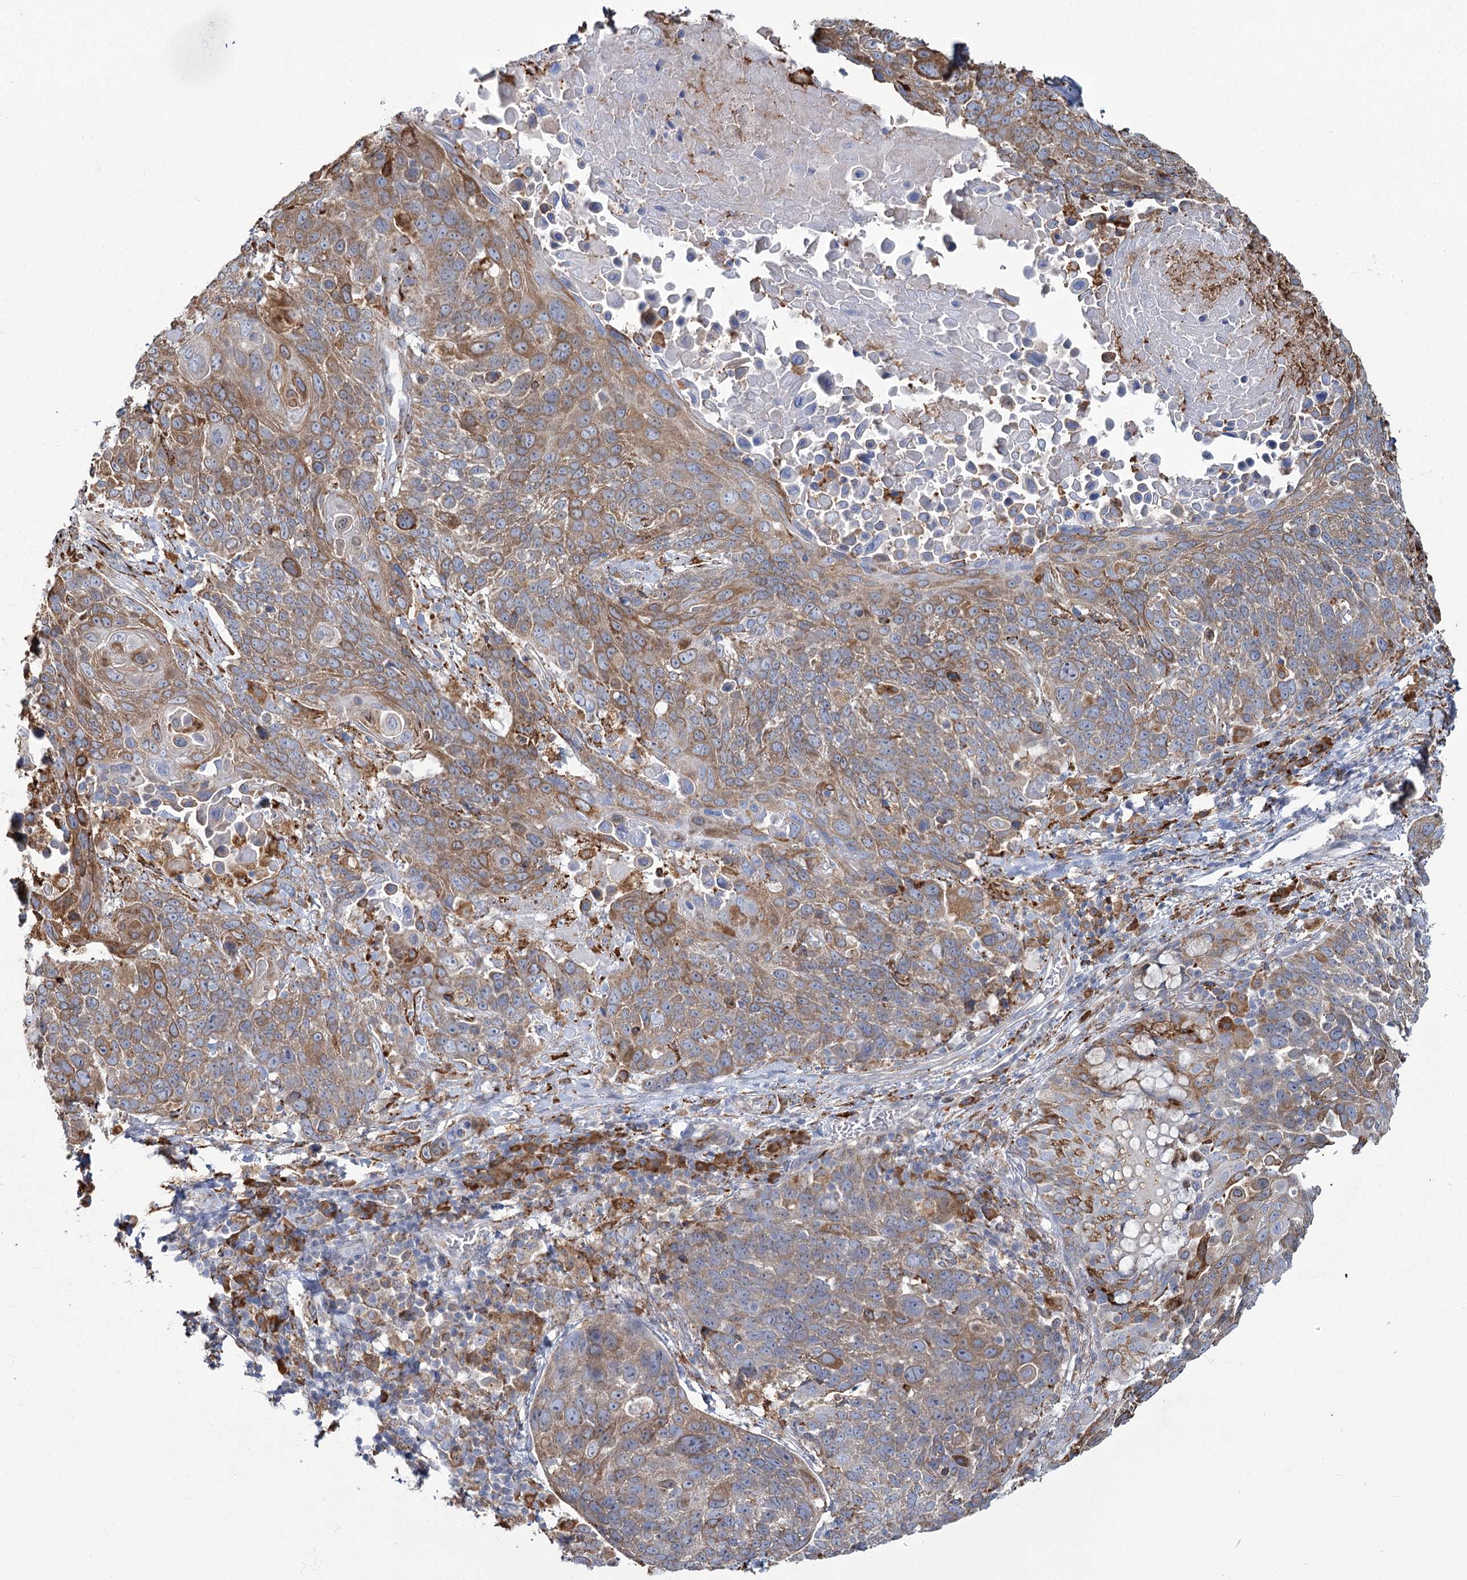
{"staining": {"intensity": "moderate", "quantity": ">75%", "location": "cytoplasmic/membranous"}, "tissue": "lung cancer", "cell_type": "Tumor cells", "image_type": "cancer", "snomed": [{"axis": "morphology", "description": "Squamous cell carcinoma, NOS"}, {"axis": "topography", "description": "Lung"}], "caption": "Tumor cells show moderate cytoplasmic/membranous positivity in about >75% of cells in lung squamous cell carcinoma.", "gene": "ZCCHC9", "patient": {"sex": "male", "age": 66}}